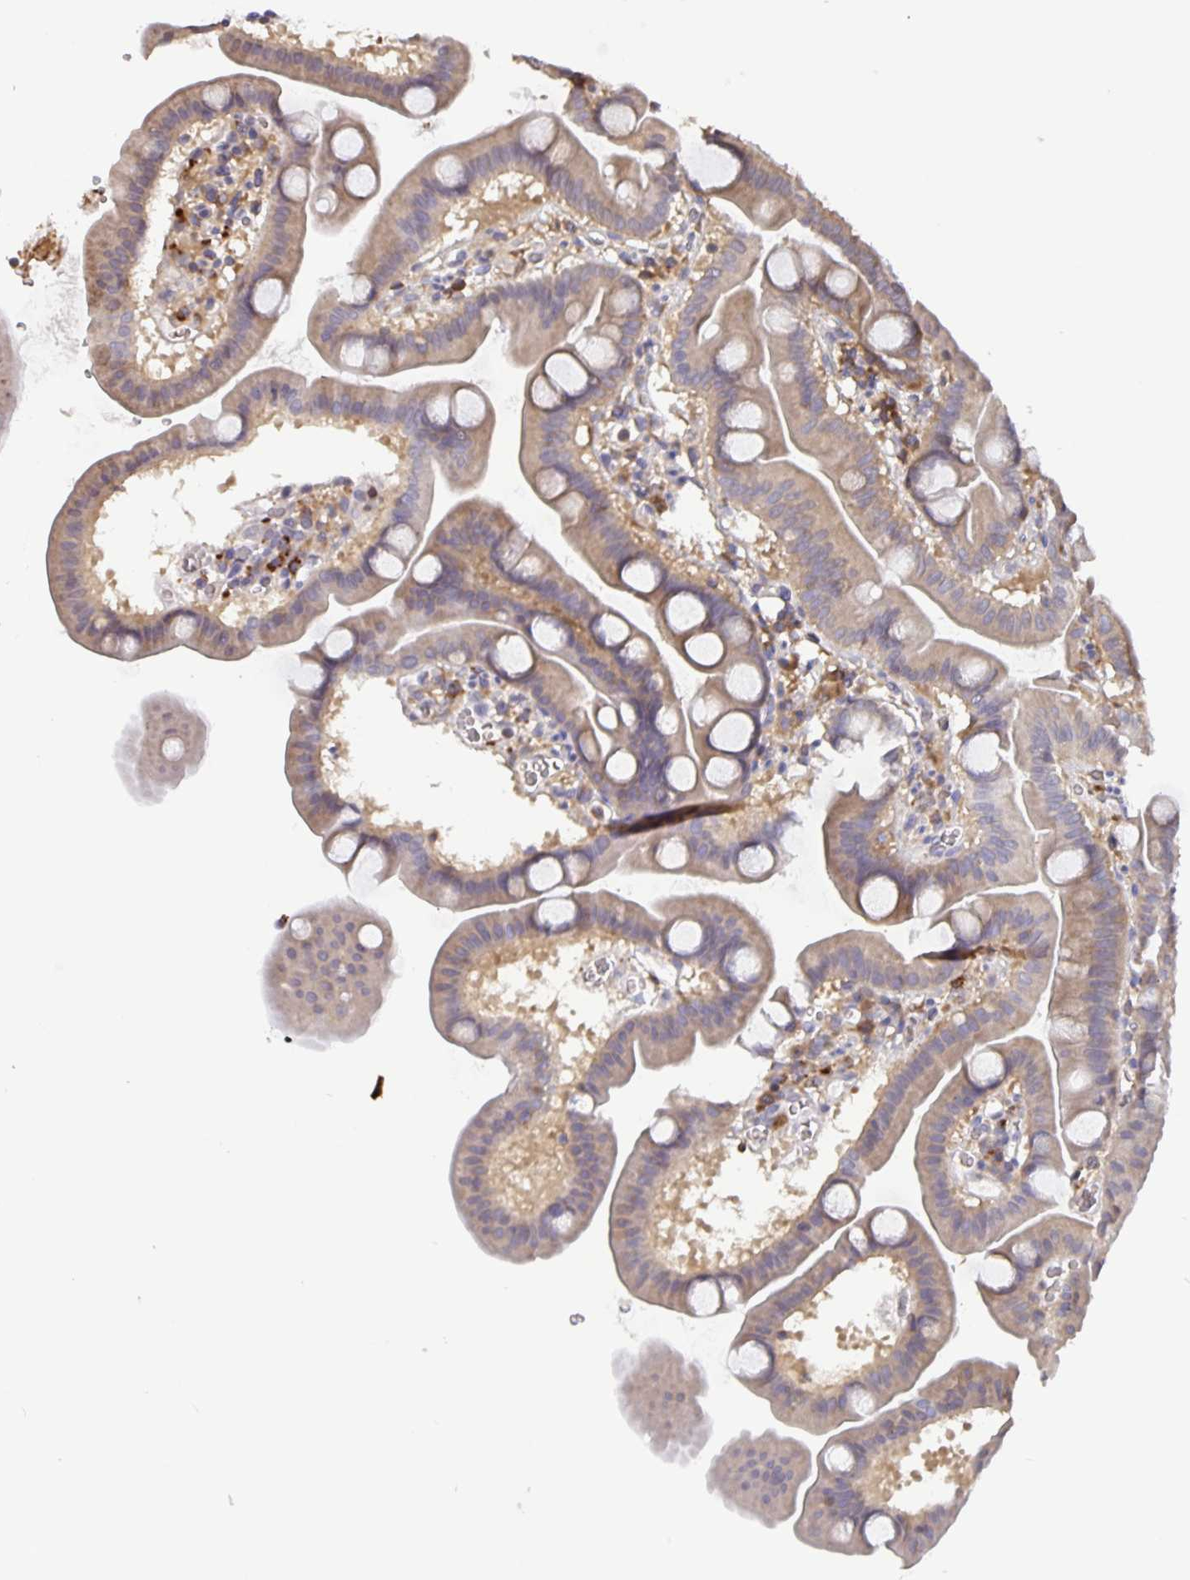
{"staining": {"intensity": "weak", "quantity": ">75%", "location": "cytoplasmic/membranous"}, "tissue": "duodenum", "cell_type": "Glandular cells", "image_type": "normal", "snomed": [{"axis": "morphology", "description": "Normal tissue, NOS"}, {"axis": "topography", "description": "Duodenum"}], "caption": "Immunohistochemistry (IHC) image of benign duodenum: human duodenum stained using IHC demonstrates low levels of weak protein expression localized specifically in the cytoplasmic/membranous of glandular cells, appearing as a cytoplasmic/membranous brown color.", "gene": "FEM1C", "patient": {"sex": "male", "age": 59}}